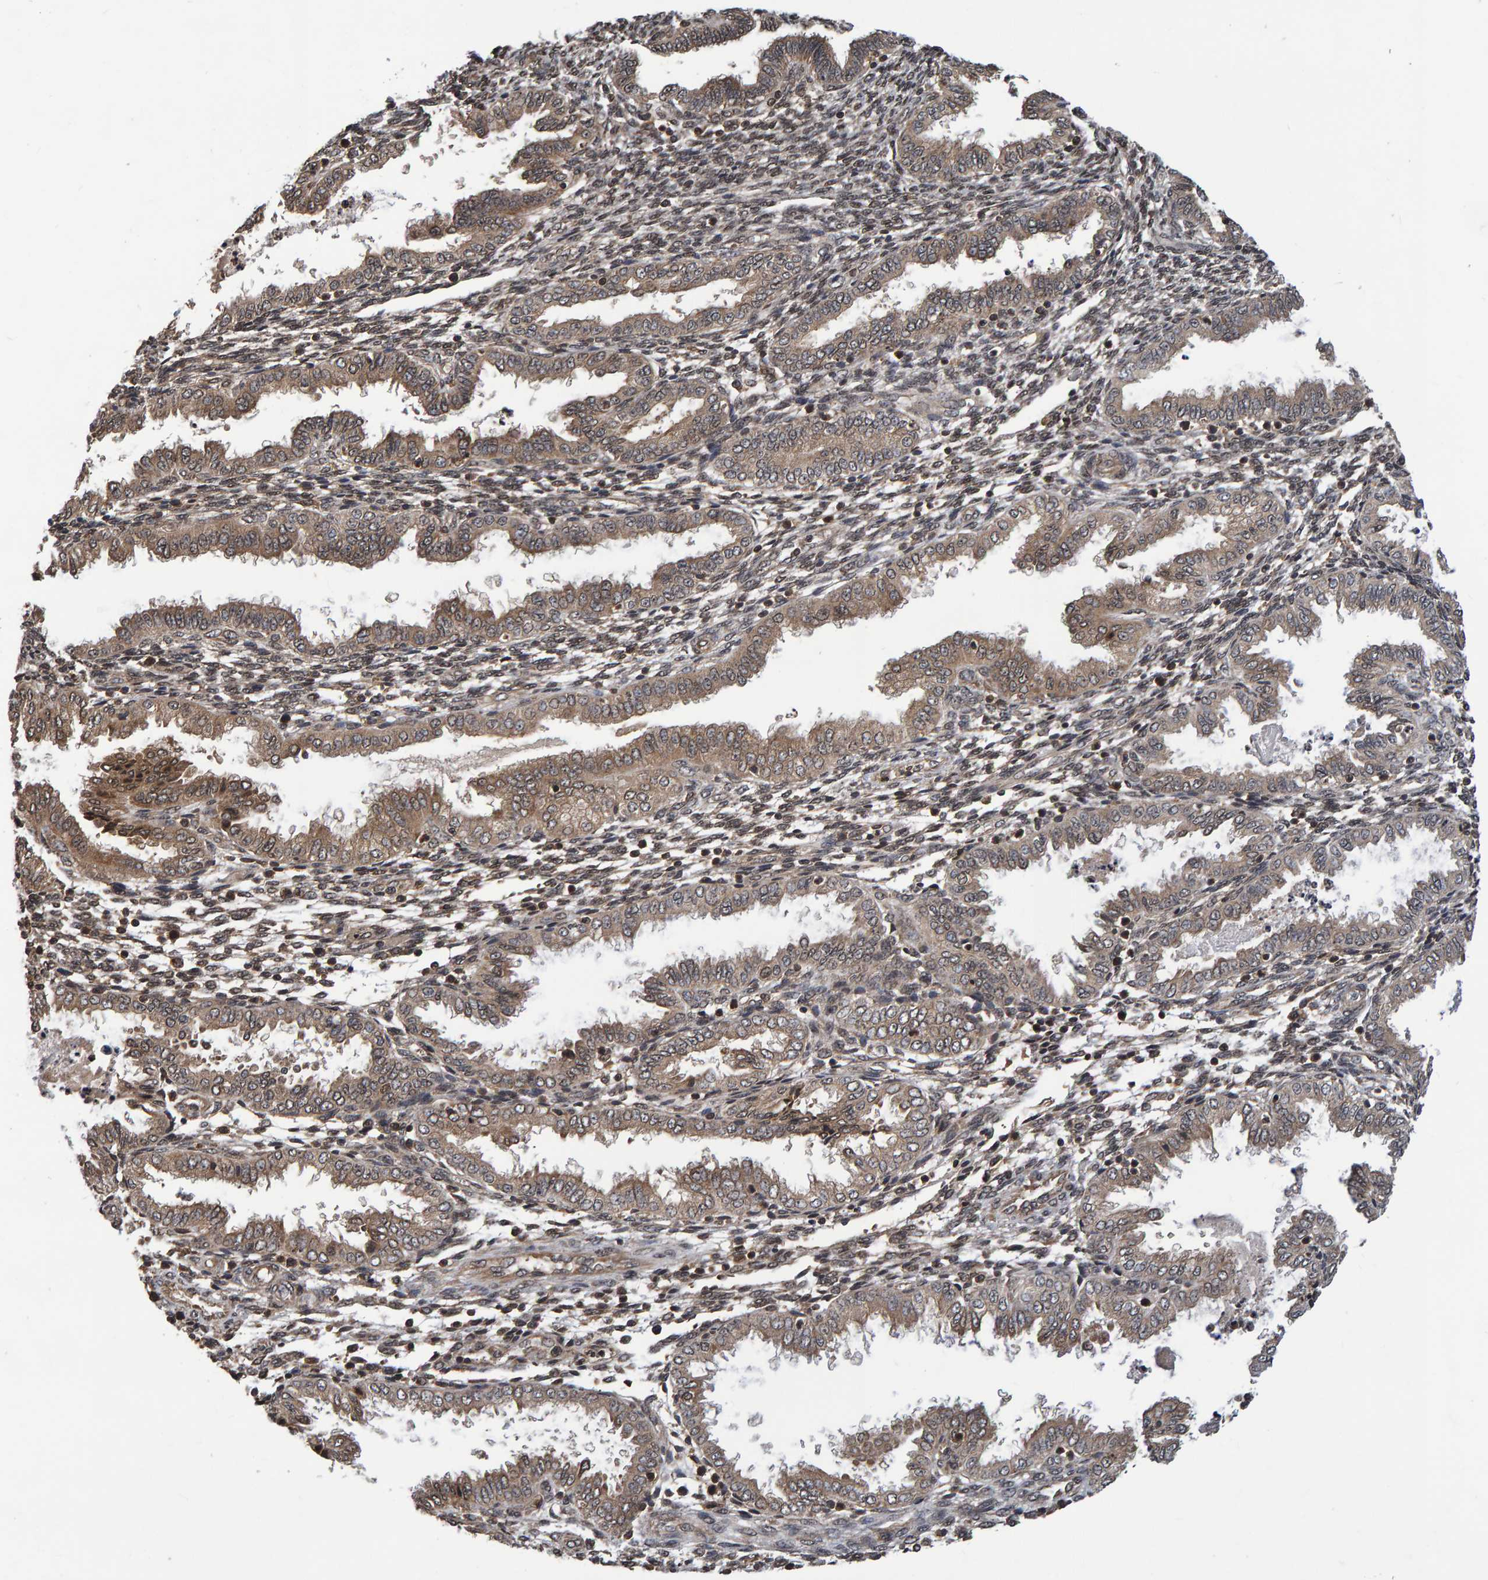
{"staining": {"intensity": "moderate", "quantity": ">75%", "location": "cytoplasmic/membranous,nuclear"}, "tissue": "endometrium", "cell_type": "Cells in endometrial stroma", "image_type": "normal", "snomed": [{"axis": "morphology", "description": "Normal tissue, NOS"}, {"axis": "topography", "description": "Endometrium"}], "caption": "DAB (3,3'-diaminobenzidine) immunohistochemical staining of benign human endometrium reveals moderate cytoplasmic/membranous,nuclear protein staining in about >75% of cells in endometrial stroma. (Stains: DAB (3,3'-diaminobenzidine) in brown, nuclei in blue, Microscopy: brightfield microscopy at high magnification).", "gene": "GAB2", "patient": {"sex": "female", "age": 33}}